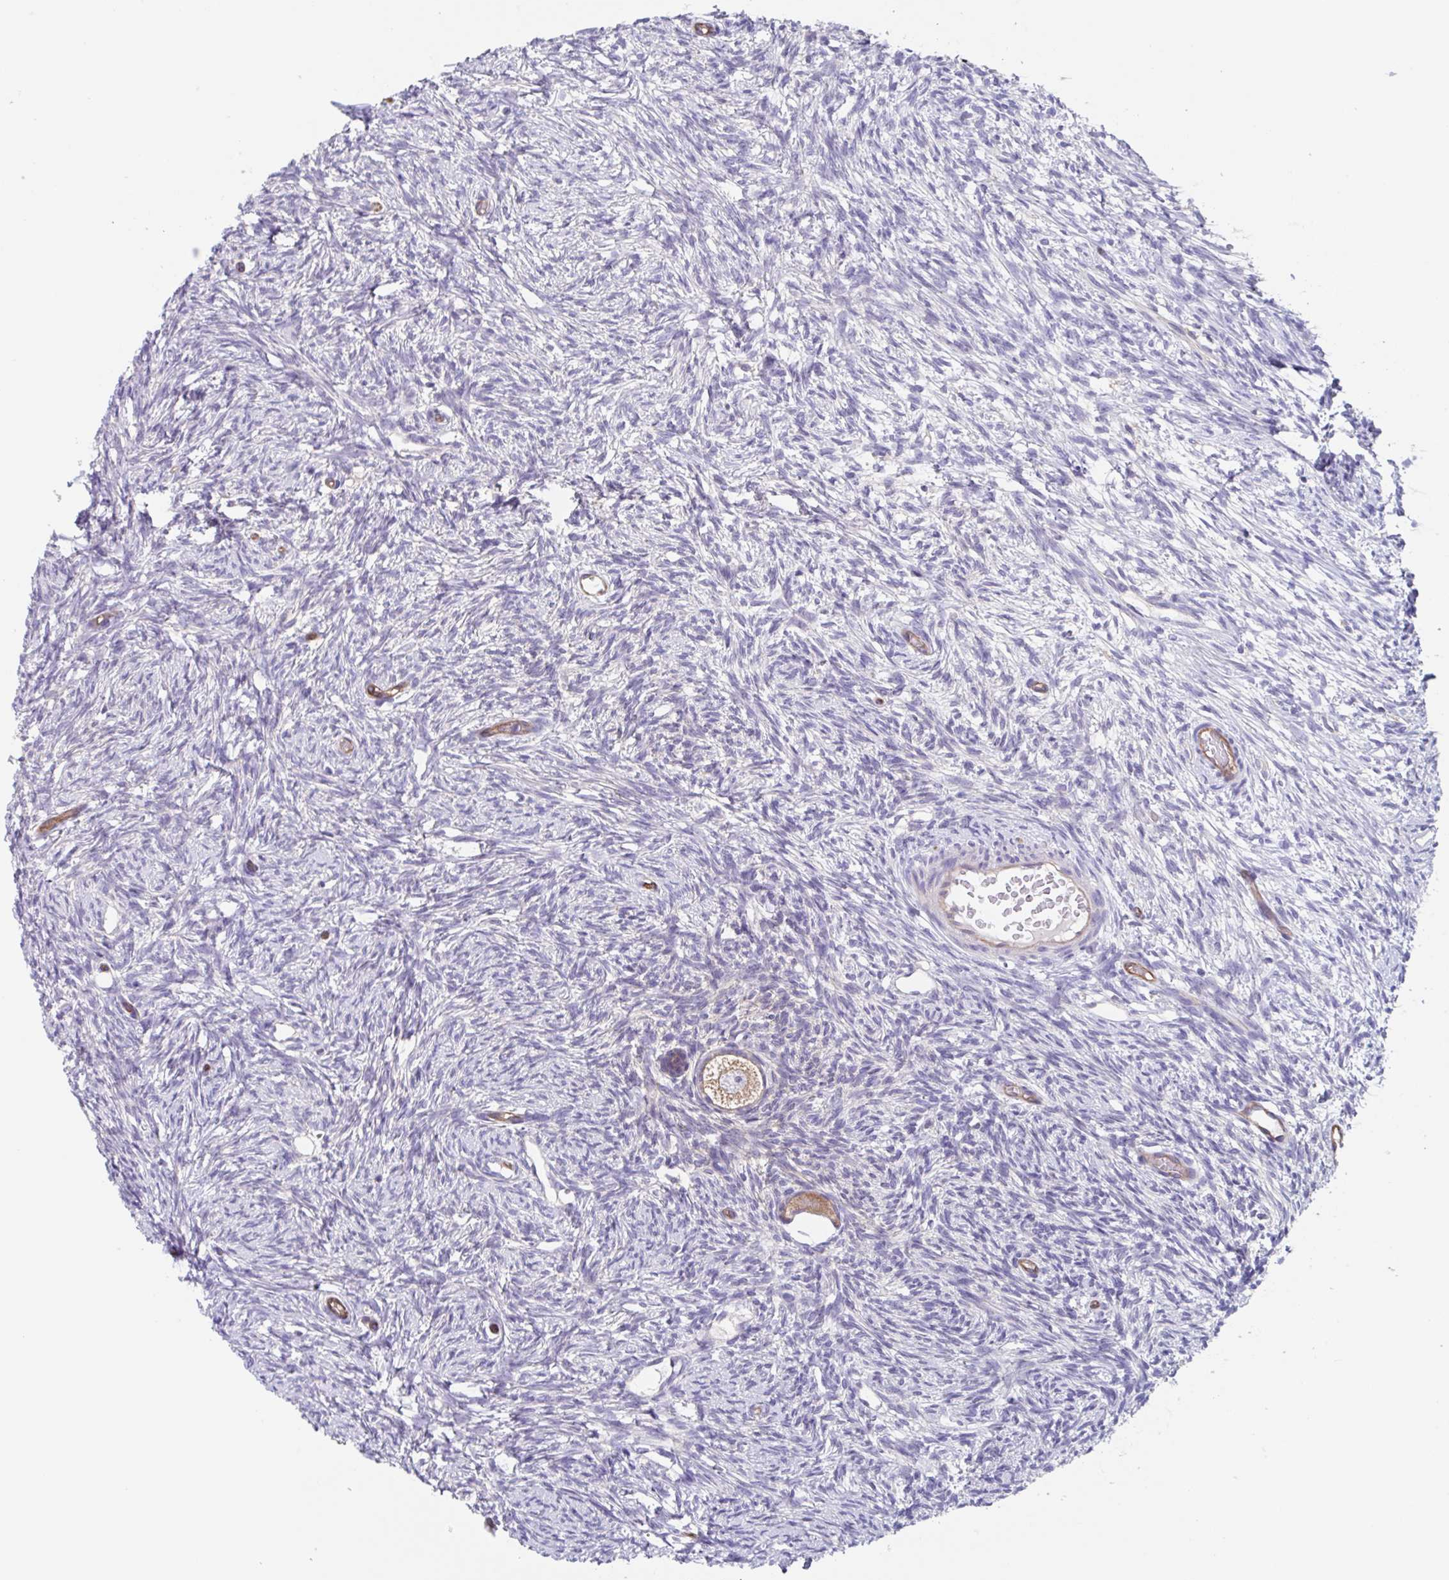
{"staining": {"intensity": "weak", "quantity": ">75%", "location": "cytoplasmic/membranous"}, "tissue": "ovary", "cell_type": "Follicle cells", "image_type": "normal", "snomed": [{"axis": "morphology", "description": "Normal tissue, NOS"}, {"axis": "topography", "description": "Ovary"}], "caption": "An image of ovary stained for a protein exhibits weak cytoplasmic/membranous brown staining in follicle cells.", "gene": "EHD4", "patient": {"sex": "female", "age": 33}}